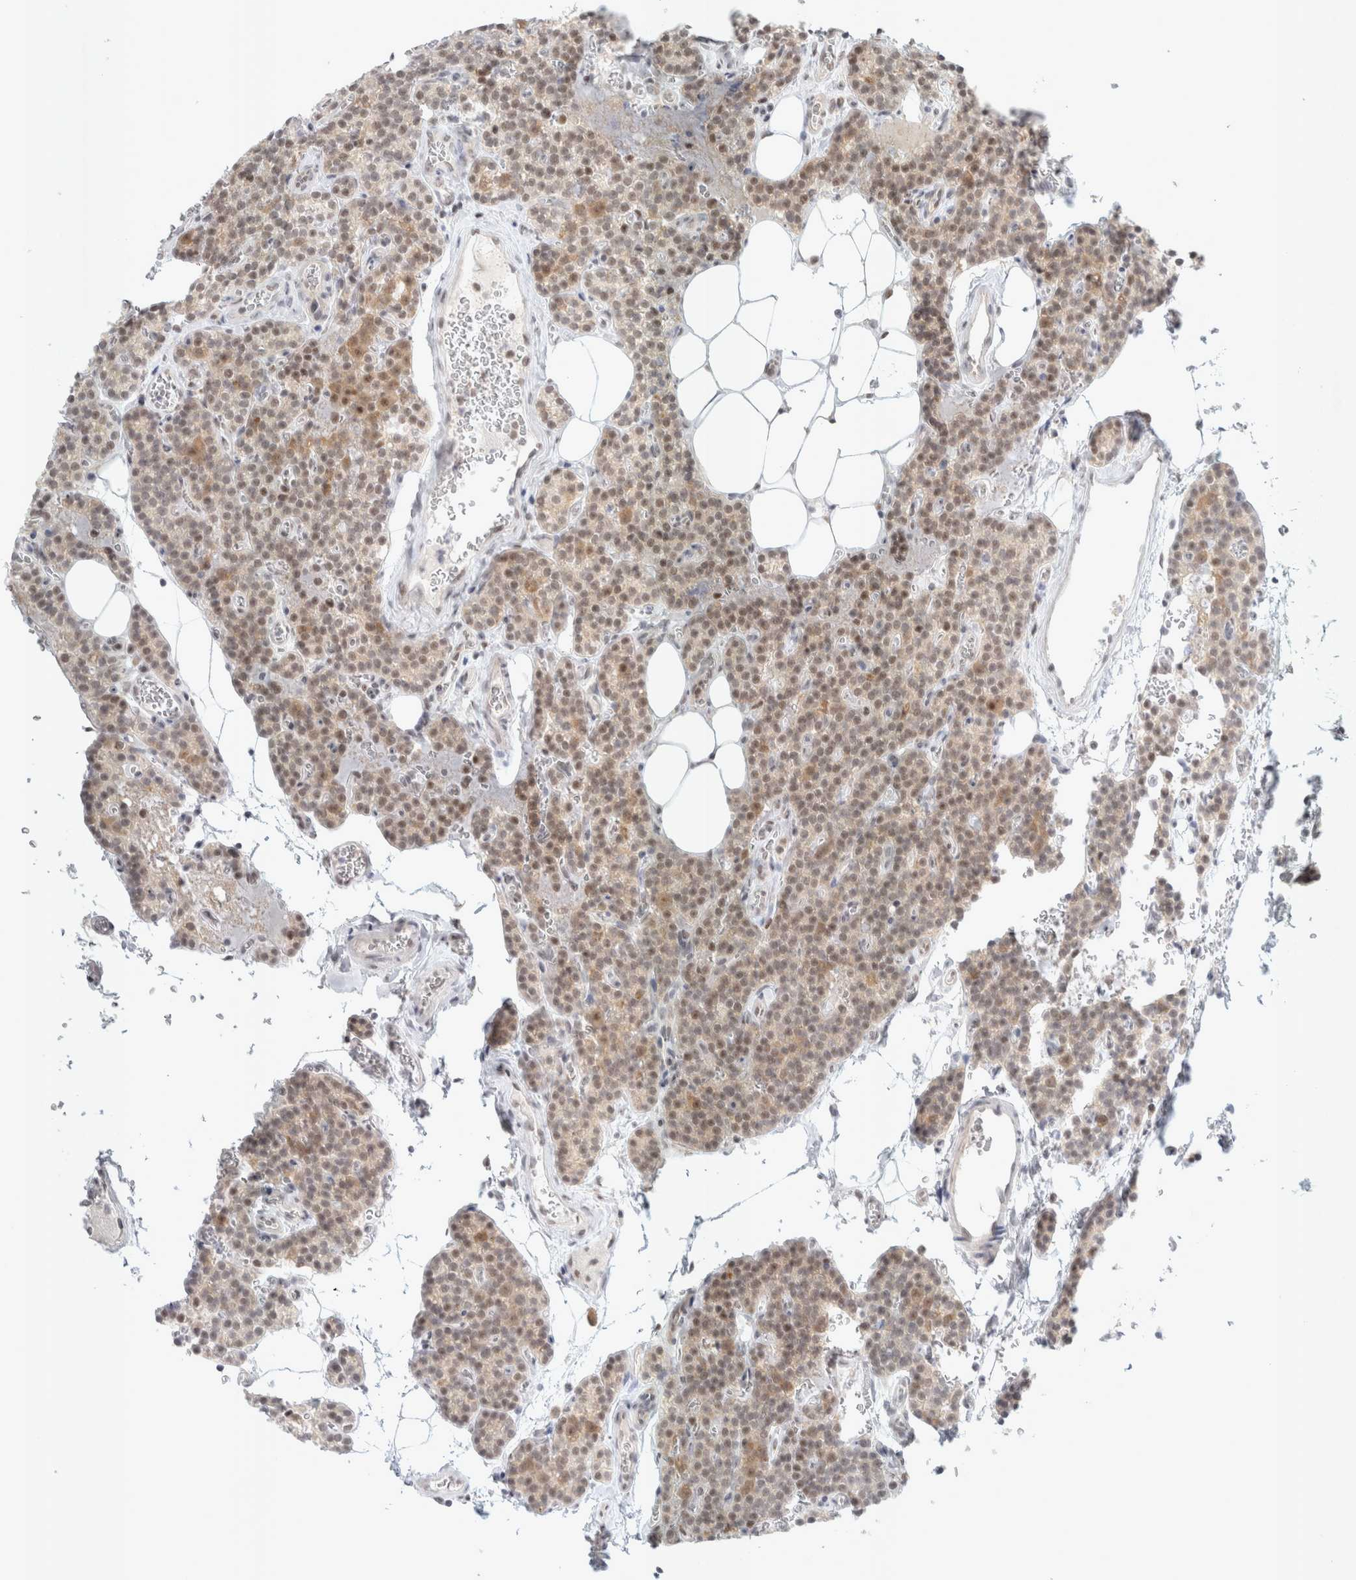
{"staining": {"intensity": "weak", "quantity": "25%-75%", "location": "cytoplasmic/membranous,nuclear"}, "tissue": "parathyroid gland", "cell_type": "Glandular cells", "image_type": "normal", "snomed": [{"axis": "morphology", "description": "Normal tissue, NOS"}, {"axis": "topography", "description": "Parathyroid gland"}], "caption": "An image showing weak cytoplasmic/membranous,nuclear staining in about 25%-75% of glandular cells in benign parathyroid gland, as visualized by brown immunohistochemical staining.", "gene": "TRMT12", "patient": {"sex": "female", "age": 64}}